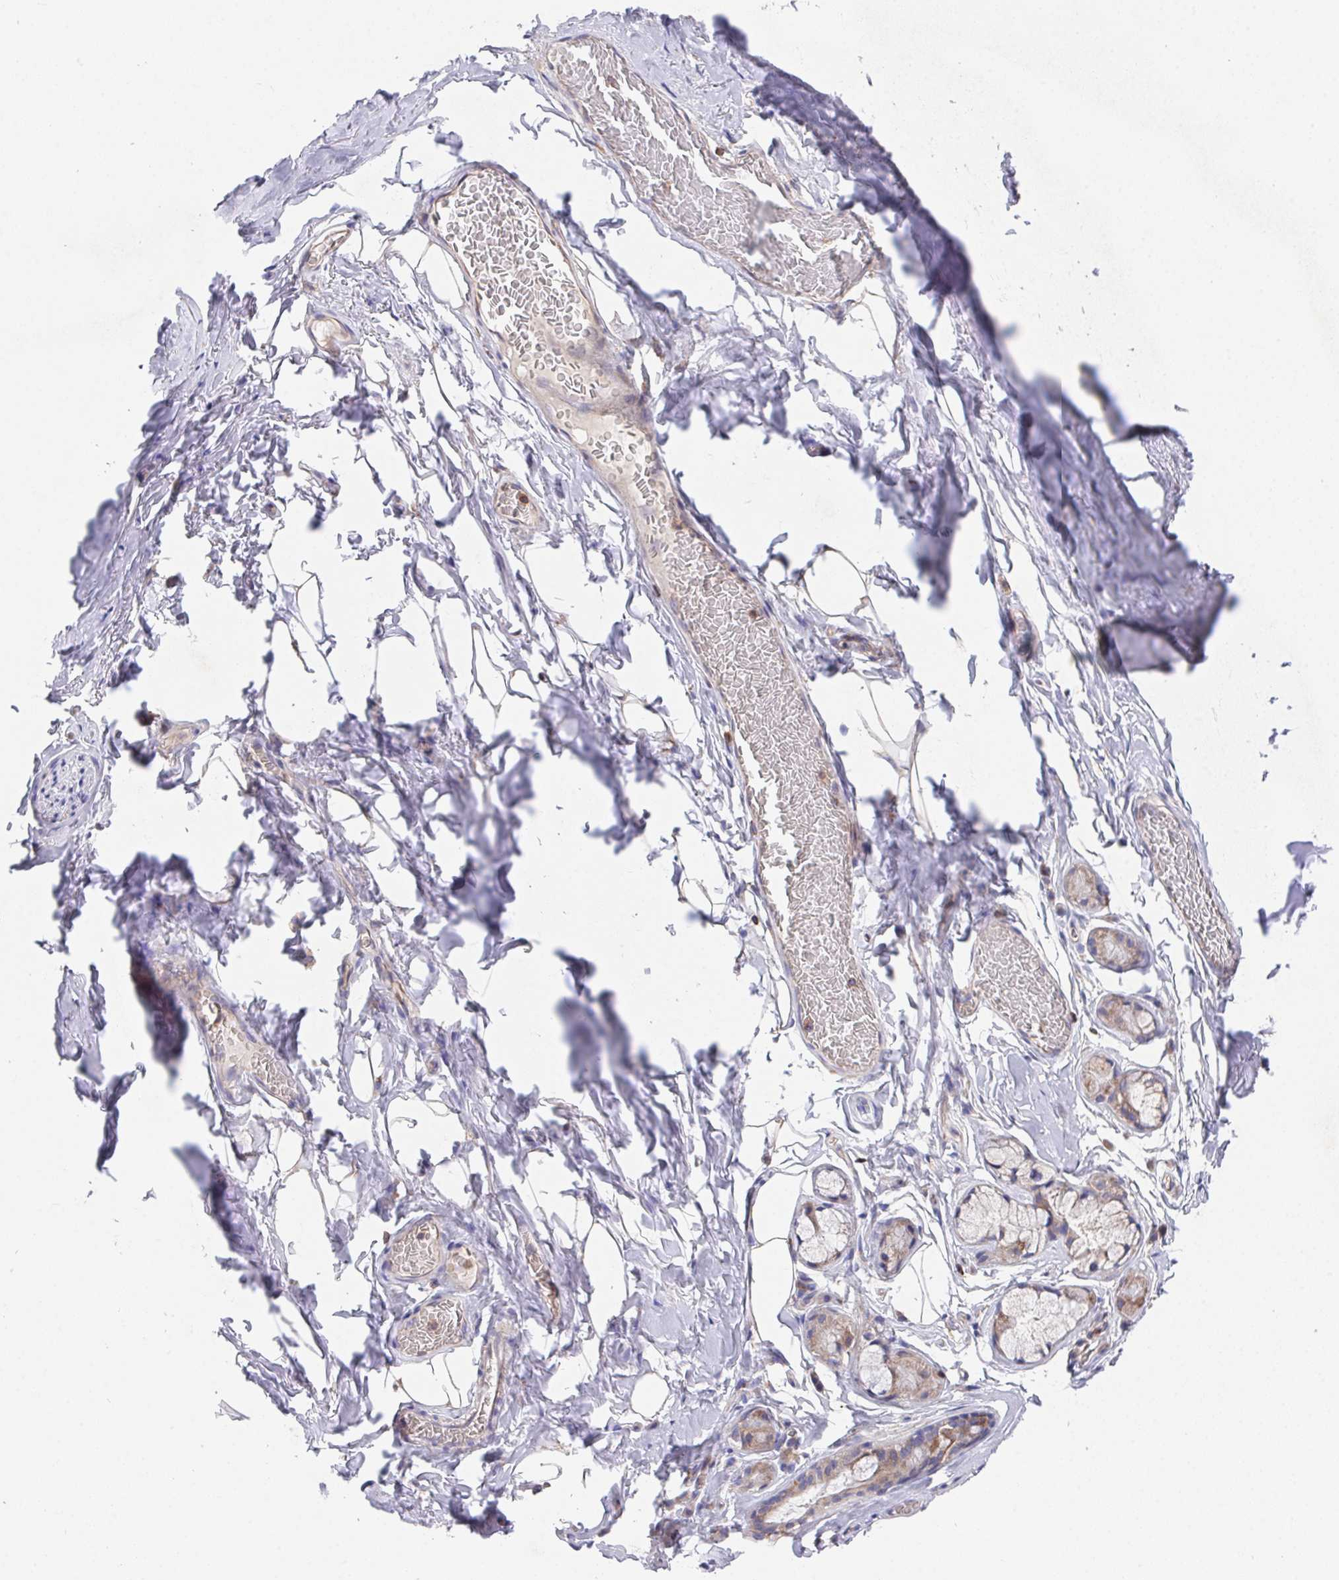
{"staining": {"intensity": "weak", "quantity": "25%-75%", "location": "cytoplasmic/membranous"}, "tissue": "adipose tissue", "cell_type": "Adipocytes", "image_type": "normal", "snomed": [{"axis": "morphology", "description": "Normal tissue, NOS"}, {"axis": "topography", "description": "Cartilage tissue"}, {"axis": "topography", "description": "Bronchus"}, {"axis": "topography", "description": "Peripheral nerve tissue"}], "caption": "Adipose tissue stained with DAB (3,3'-diaminobenzidine) immunohistochemistry reveals low levels of weak cytoplasmic/membranous expression in about 25%-75% of adipocytes. (DAB (3,3'-diaminobenzidine) IHC, brown staining for protein, blue staining for nuclei).", "gene": "FAM241A", "patient": {"sex": "male", "age": 67}}